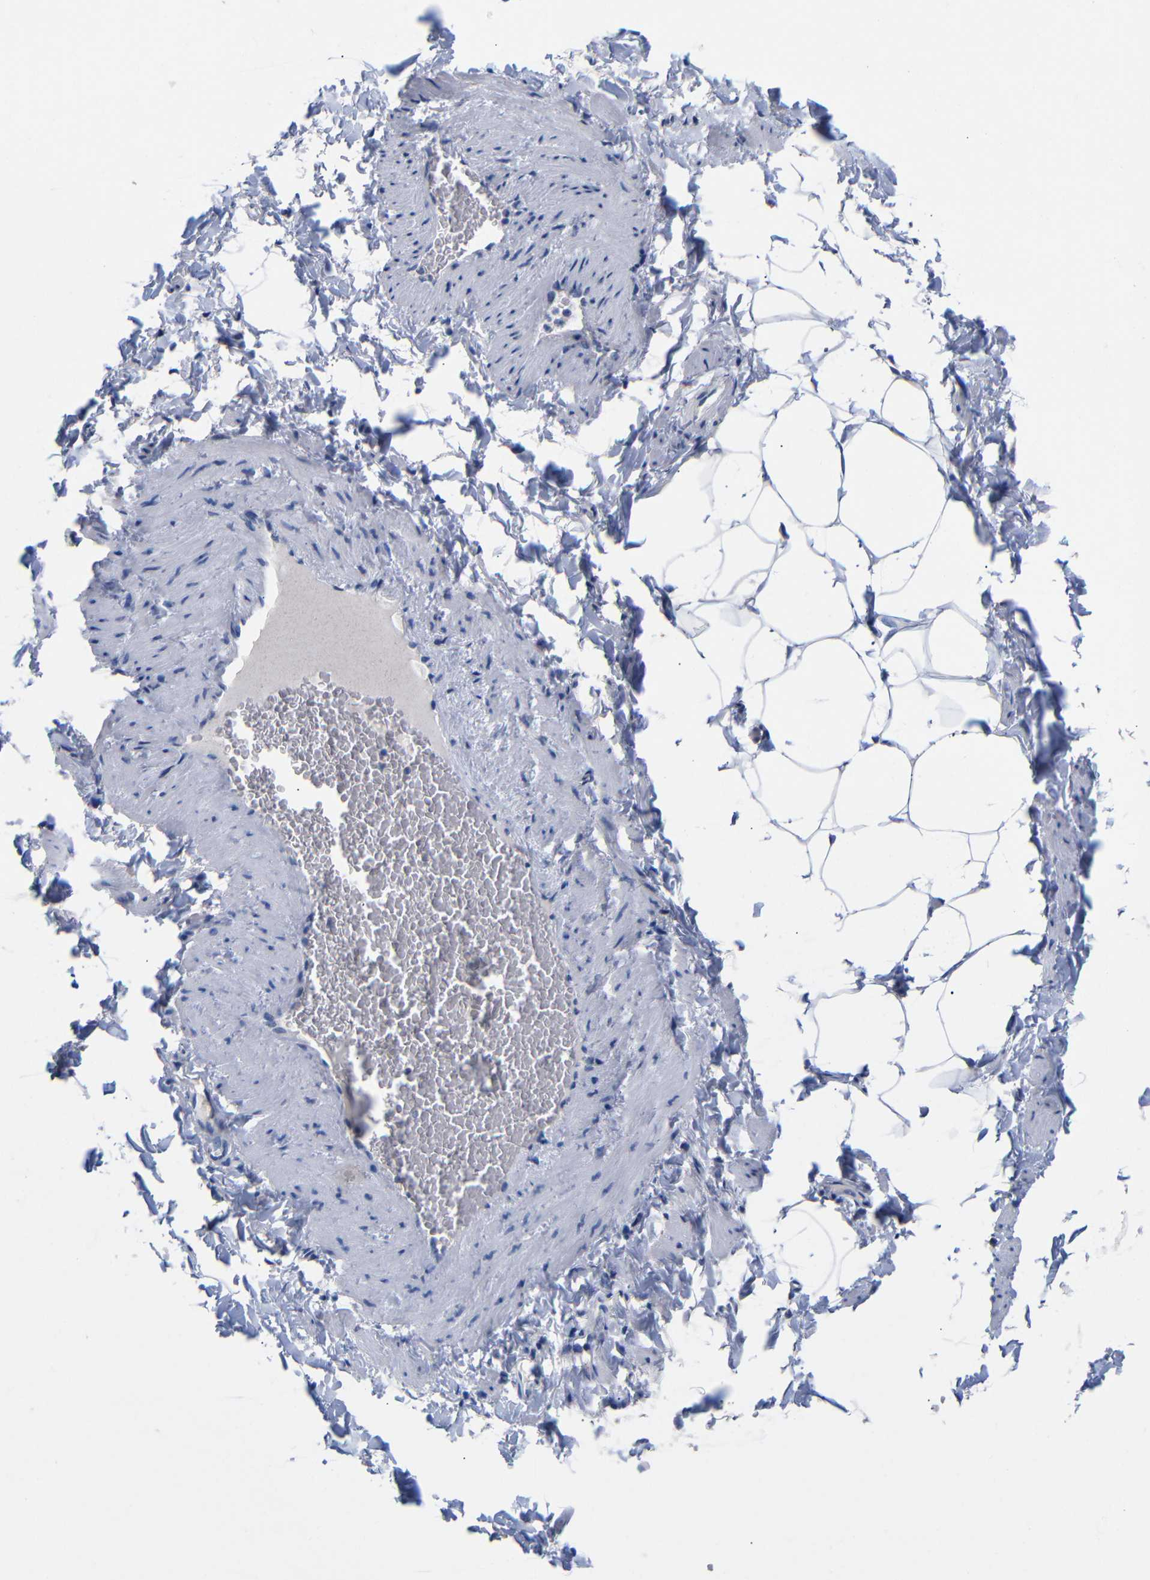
{"staining": {"intensity": "negative", "quantity": "none", "location": "none"}, "tissue": "adipose tissue", "cell_type": "Adipocytes", "image_type": "normal", "snomed": [{"axis": "morphology", "description": "Normal tissue, NOS"}, {"axis": "topography", "description": "Vascular tissue"}], "caption": "The immunohistochemistry photomicrograph has no significant positivity in adipocytes of adipose tissue. (Brightfield microscopy of DAB IHC at high magnification).", "gene": "CGNL1", "patient": {"sex": "male", "age": 41}}